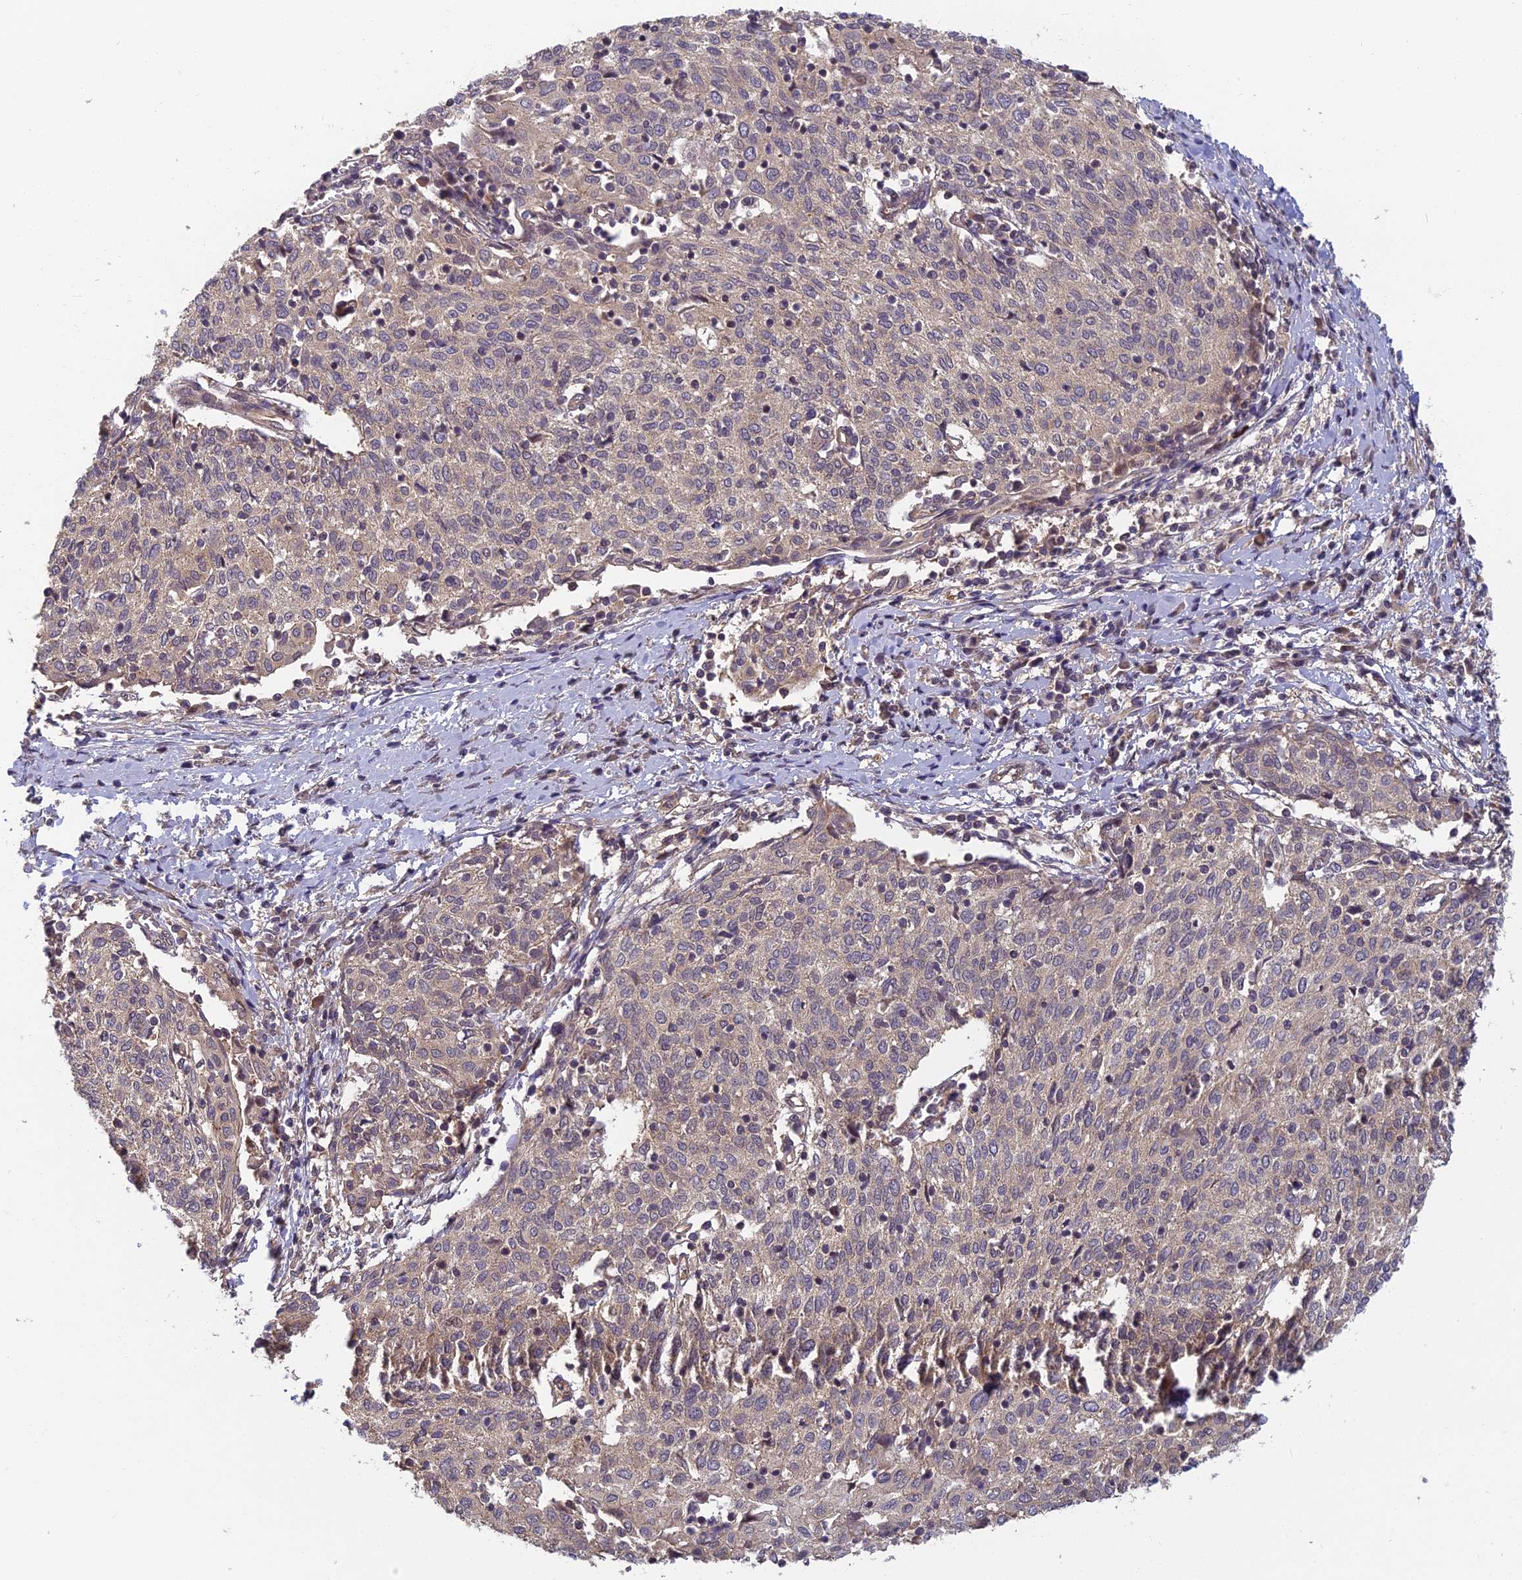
{"staining": {"intensity": "negative", "quantity": "none", "location": "none"}, "tissue": "cervical cancer", "cell_type": "Tumor cells", "image_type": "cancer", "snomed": [{"axis": "morphology", "description": "Squamous cell carcinoma, NOS"}, {"axis": "topography", "description": "Cervix"}], "caption": "Tumor cells show no significant positivity in cervical squamous cell carcinoma. (DAB (3,3'-diaminobenzidine) immunohistochemistry (IHC), high magnification).", "gene": "PIKFYVE", "patient": {"sex": "female", "age": 52}}